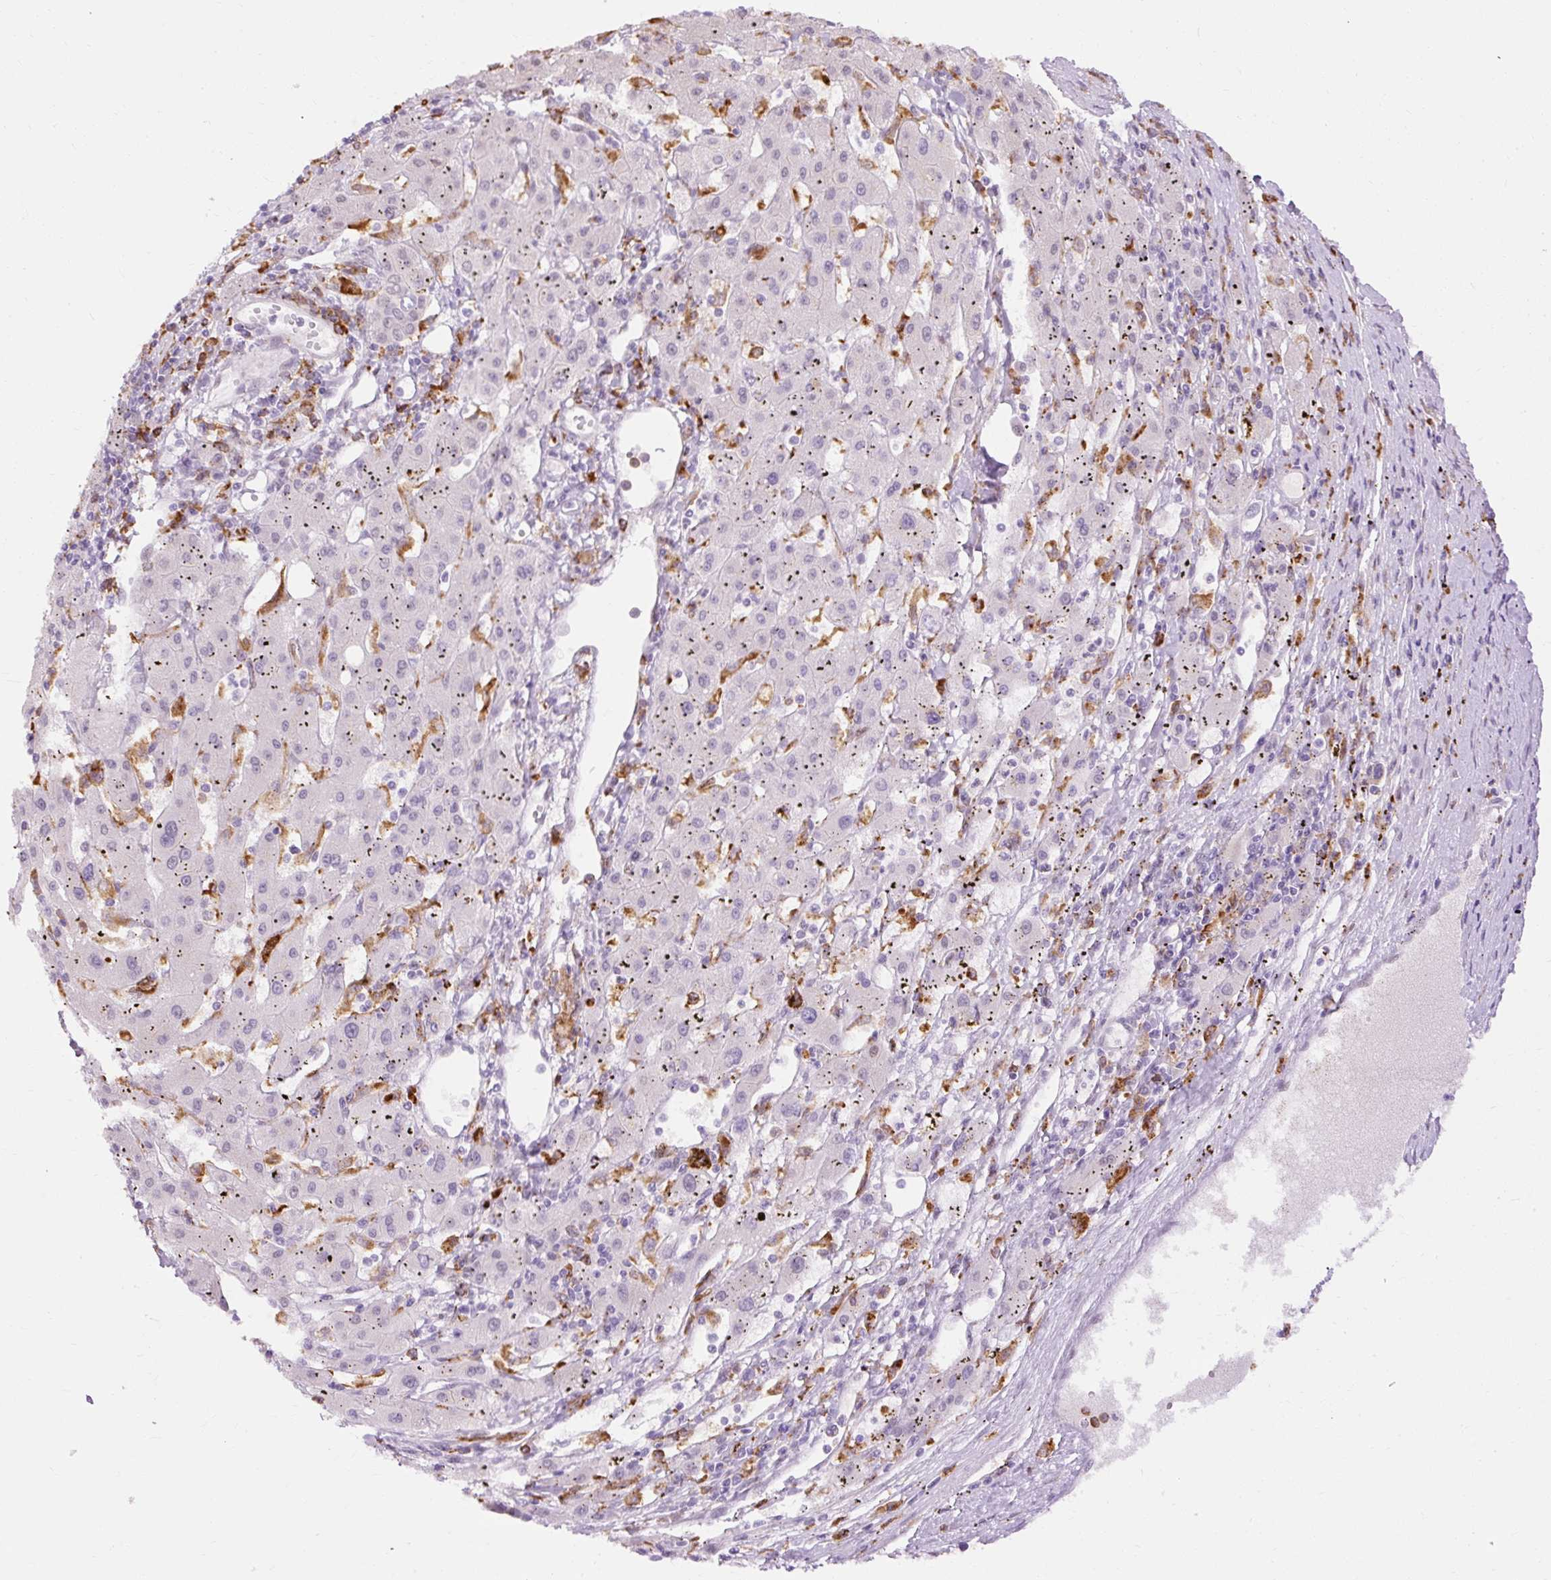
{"staining": {"intensity": "negative", "quantity": "none", "location": "none"}, "tissue": "liver cancer", "cell_type": "Tumor cells", "image_type": "cancer", "snomed": [{"axis": "morphology", "description": "Carcinoma, Hepatocellular, NOS"}, {"axis": "topography", "description": "Liver"}], "caption": "This is a photomicrograph of immunohistochemistry (IHC) staining of liver cancer, which shows no staining in tumor cells.", "gene": "LY86", "patient": {"sex": "male", "age": 72}}